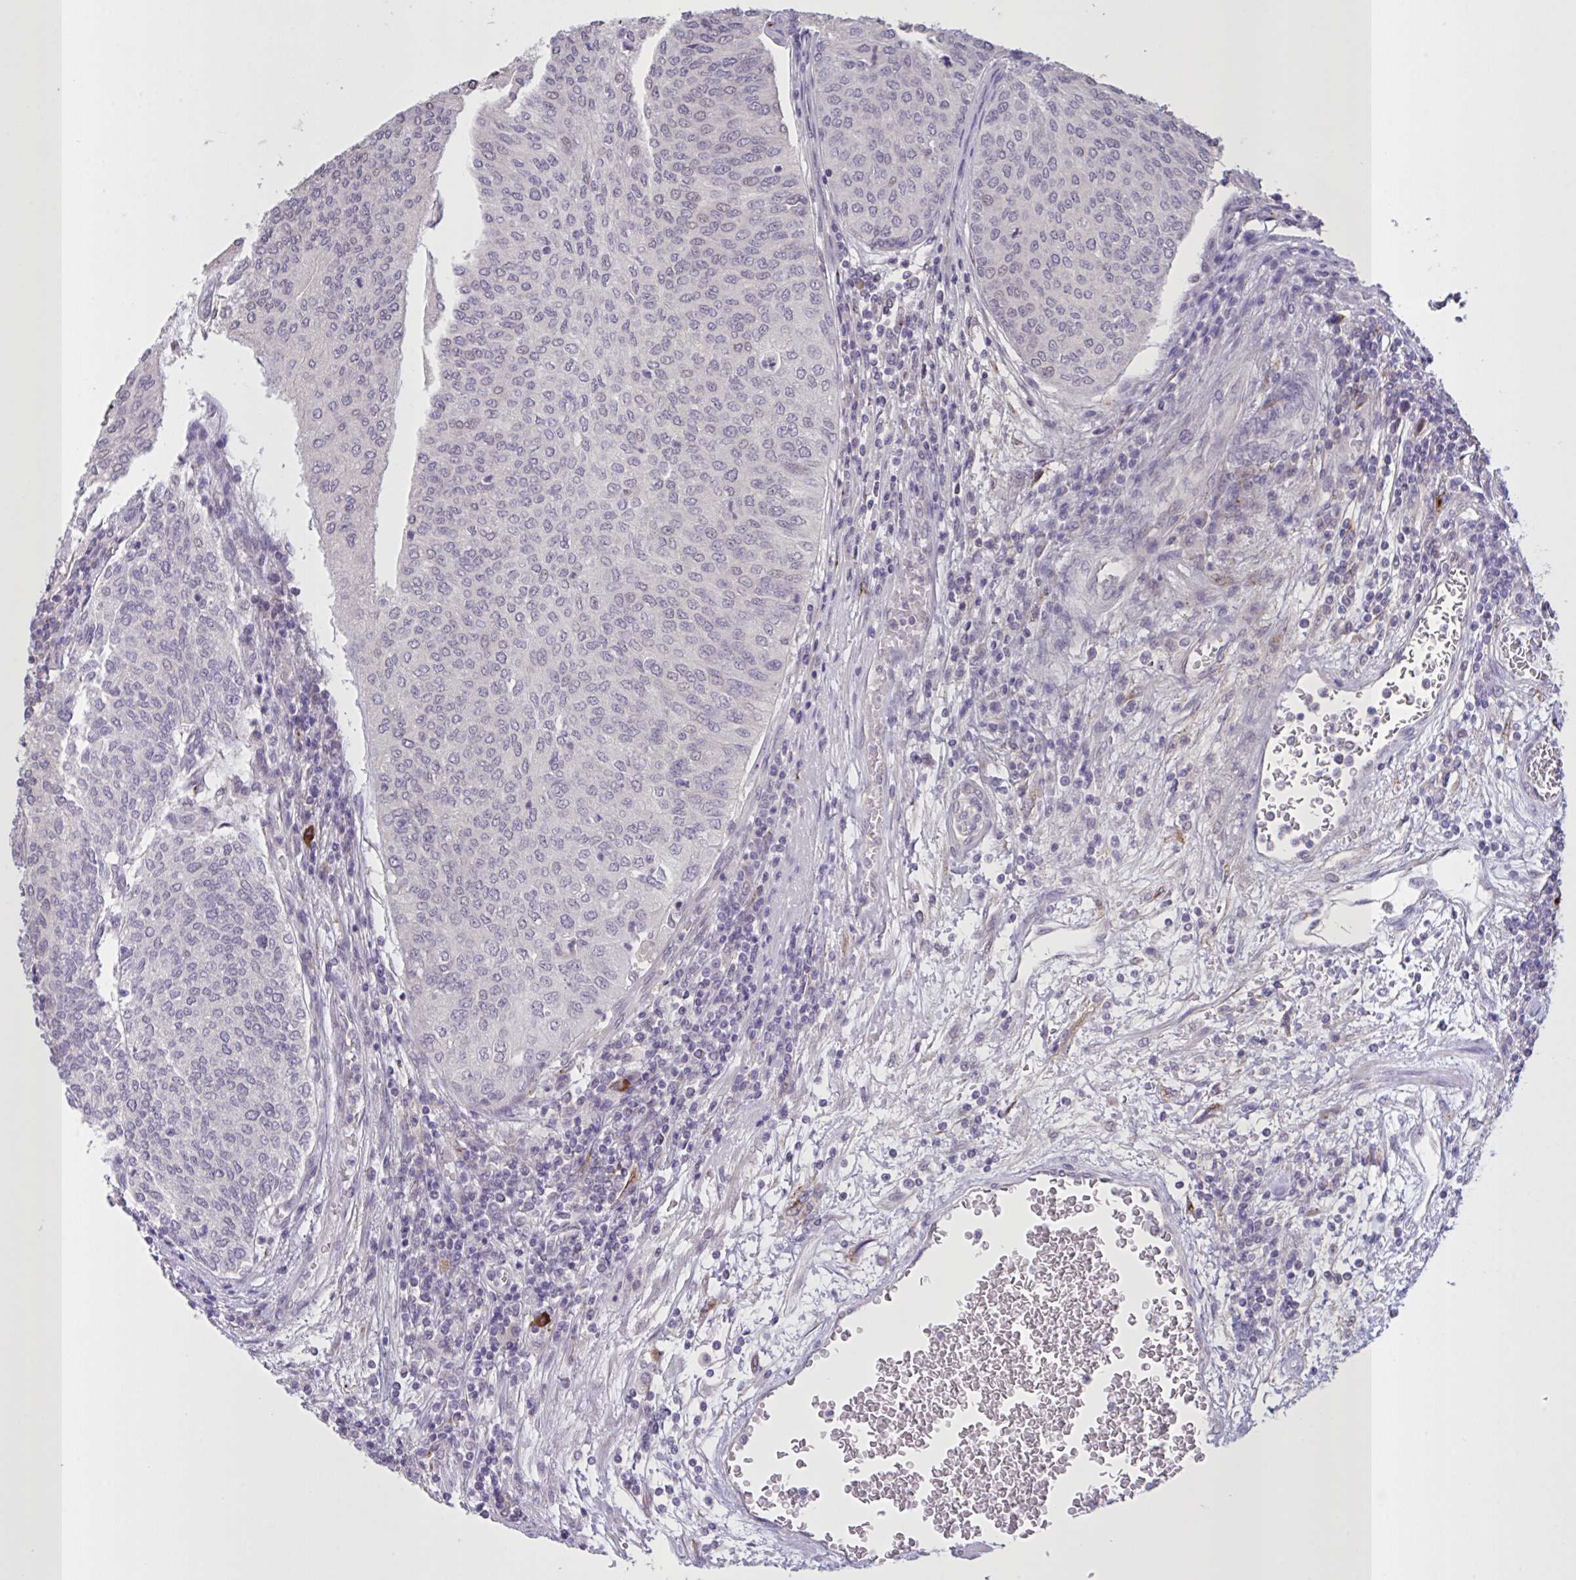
{"staining": {"intensity": "negative", "quantity": "none", "location": "none"}, "tissue": "urothelial cancer", "cell_type": "Tumor cells", "image_type": "cancer", "snomed": [{"axis": "morphology", "description": "Urothelial carcinoma, High grade"}, {"axis": "topography", "description": "Urinary bladder"}], "caption": "High-grade urothelial carcinoma was stained to show a protein in brown. There is no significant positivity in tumor cells.", "gene": "MRGPRX2", "patient": {"sex": "female", "age": 79}}